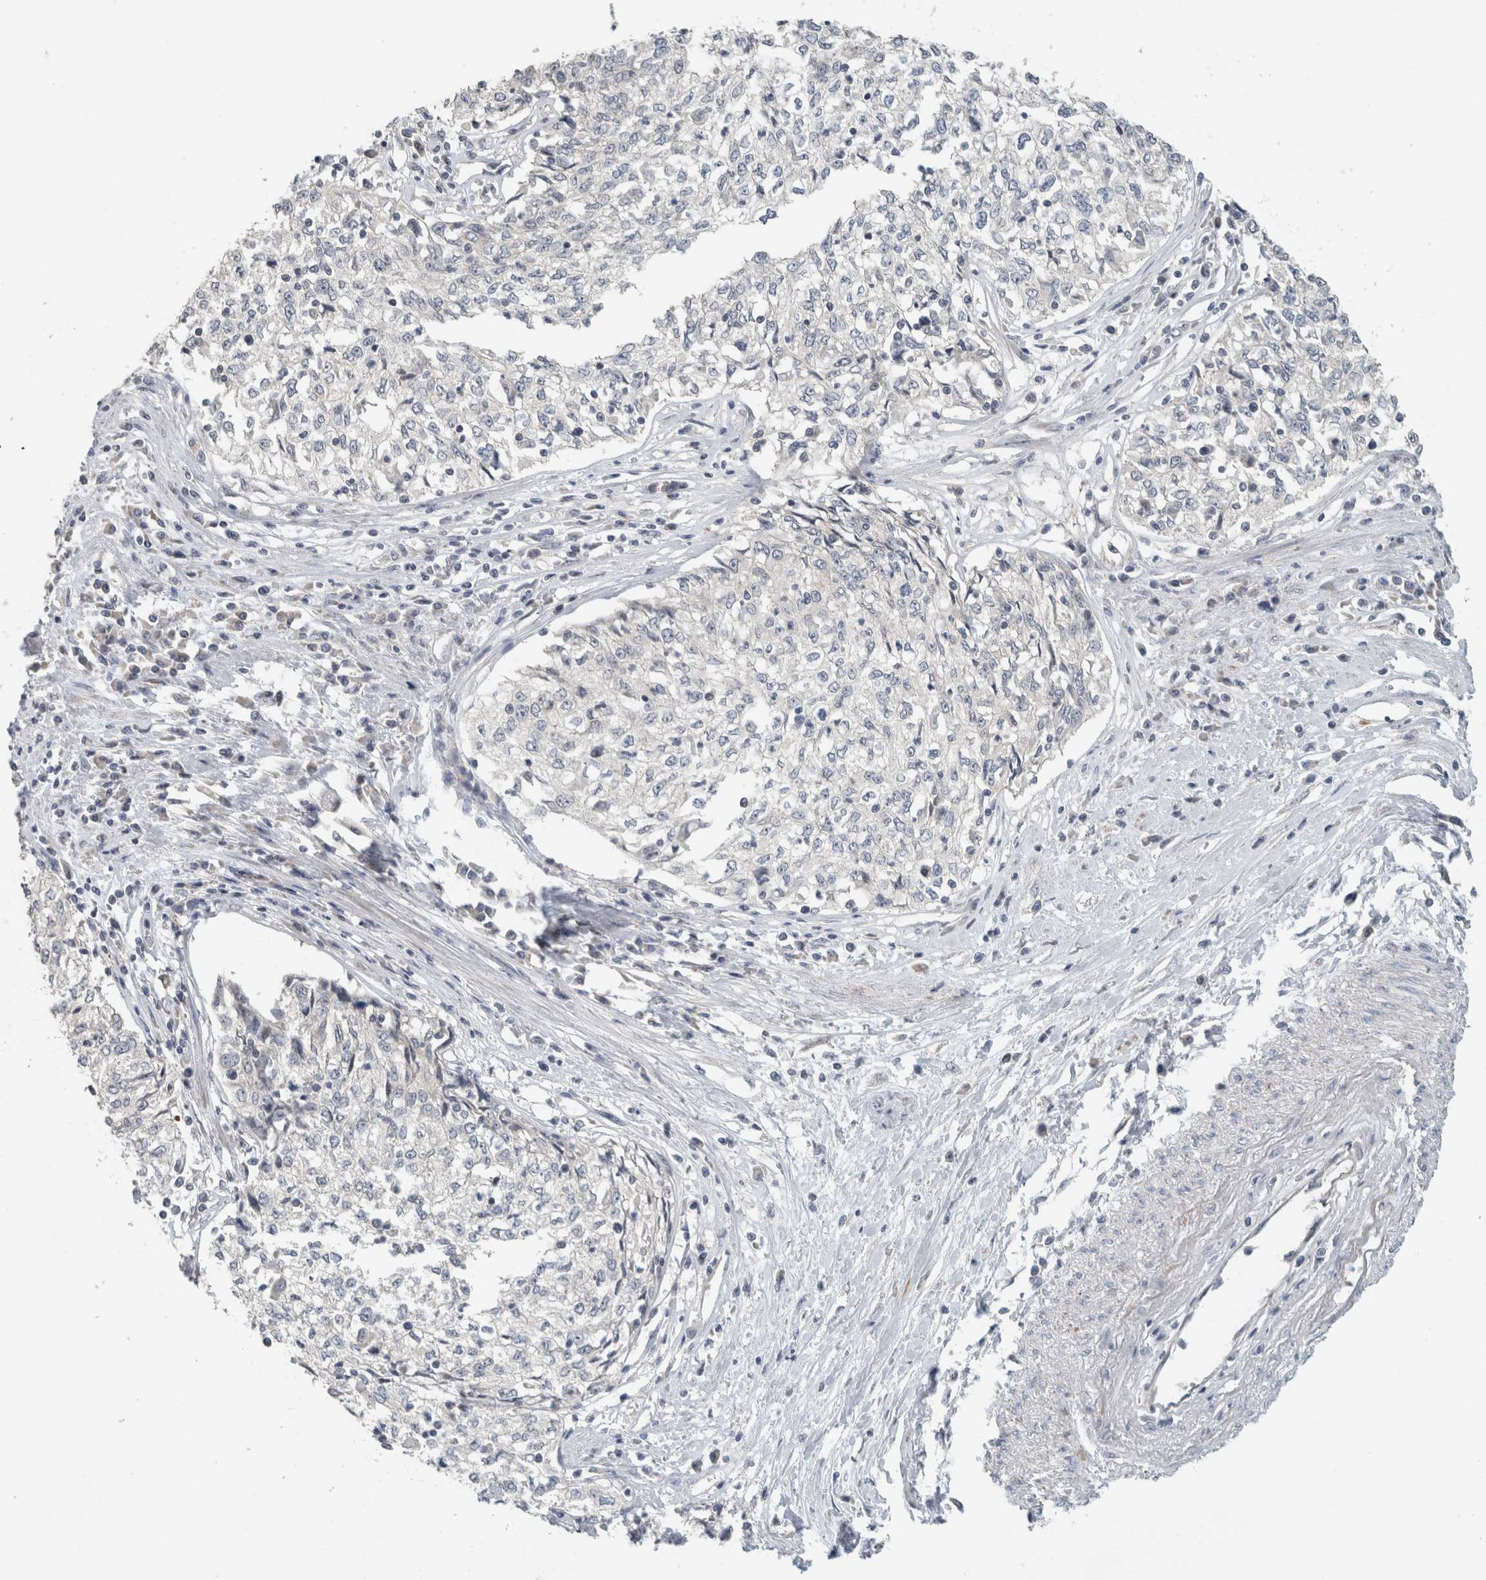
{"staining": {"intensity": "negative", "quantity": "none", "location": "none"}, "tissue": "cervical cancer", "cell_type": "Tumor cells", "image_type": "cancer", "snomed": [{"axis": "morphology", "description": "Squamous cell carcinoma, NOS"}, {"axis": "topography", "description": "Cervix"}], "caption": "This micrograph is of cervical squamous cell carcinoma stained with IHC to label a protein in brown with the nuclei are counter-stained blue. There is no positivity in tumor cells.", "gene": "ERCC6L2", "patient": {"sex": "female", "age": 57}}